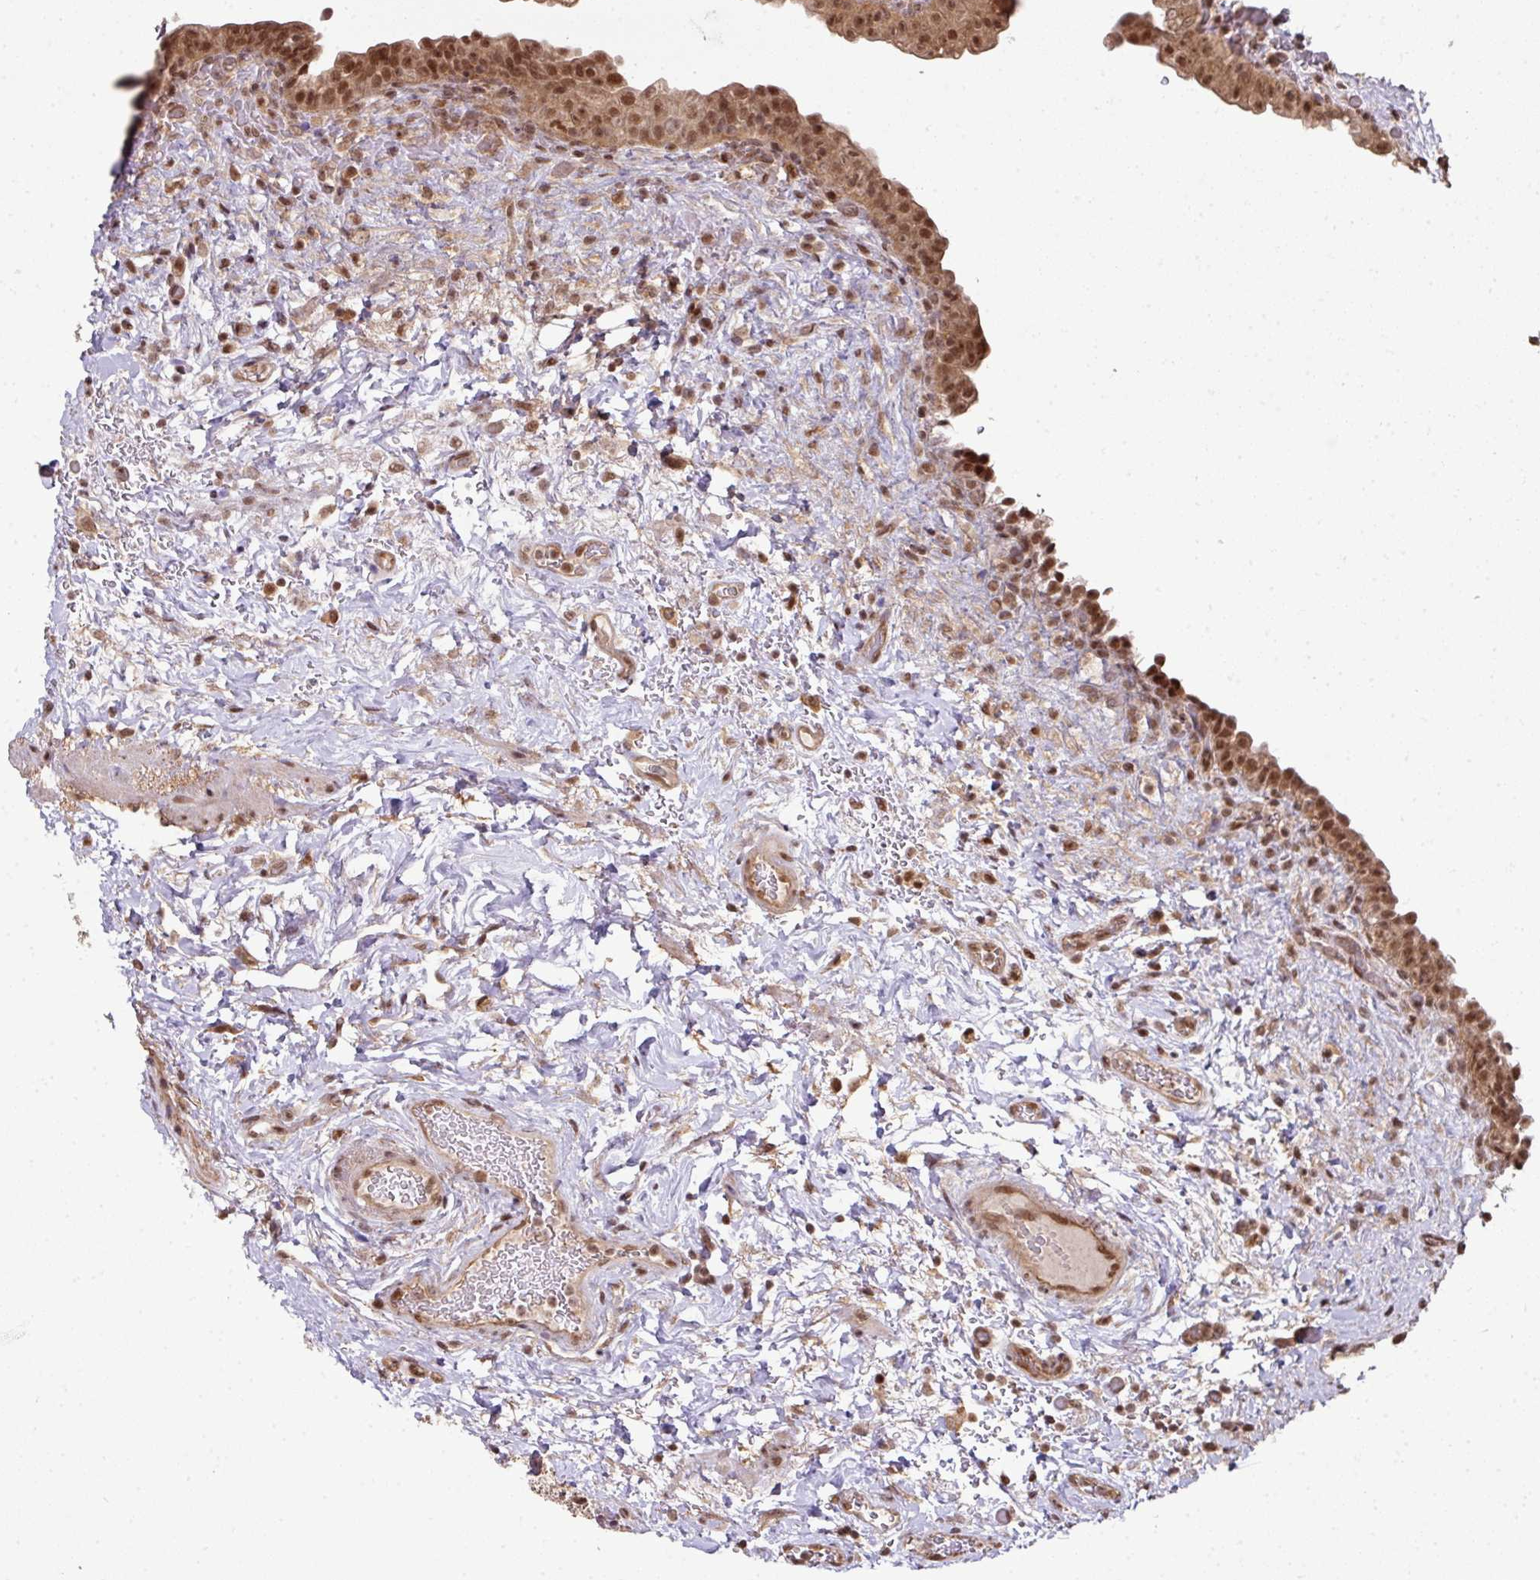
{"staining": {"intensity": "moderate", "quantity": ">75%", "location": "cytoplasmic/membranous,nuclear"}, "tissue": "urinary bladder", "cell_type": "Urothelial cells", "image_type": "normal", "snomed": [{"axis": "morphology", "description": "Normal tissue, NOS"}, {"axis": "topography", "description": "Urinary bladder"}], "caption": "A photomicrograph showing moderate cytoplasmic/membranous,nuclear expression in about >75% of urothelial cells in unremarkable urinary bladder, as visualized by brown immunohistochemical staining.", "gene": "ANKRD18A", "patient": {"sex": "male", "age": 69}}